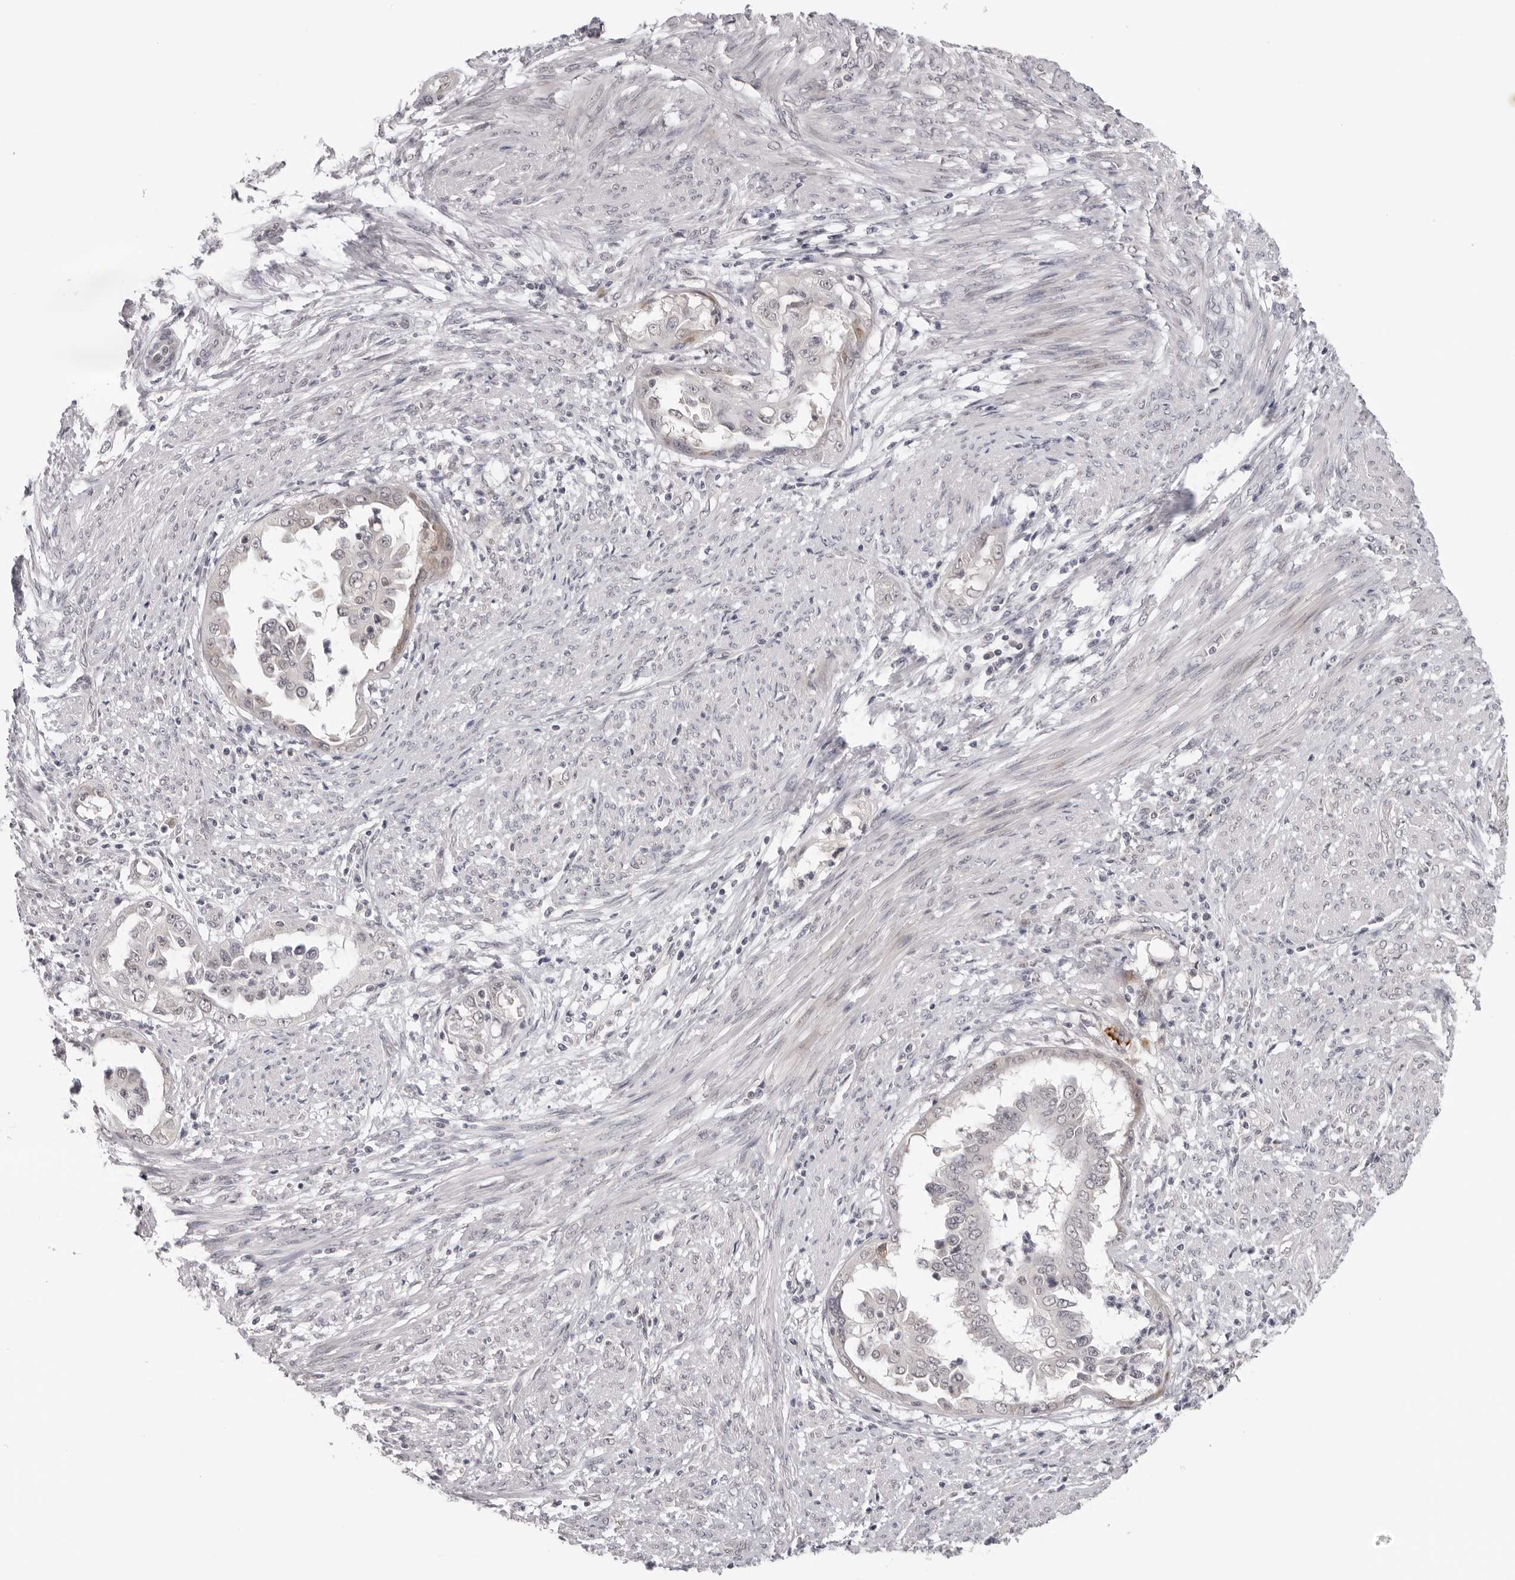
{"staining": {"intensity": "negative", "quantity": "none", "location": "none"}, "tissue": "endometrial cancer", "cell_type": "Tumor cells", "image_type": "cancer", "snomed": [{"axis": "morphology", "description": "Adenocarcinoma, NOS"}, {"axis": "topography", "description": "Endometrium"}], "caption": "Immunohistochemical staining of human endometrial cancer (adenocarcinoma) displays no significant positivity in tumor cells. The staining is performed using DAB brown chromogen with nuclei counter-stained in using hematoxylin.", "gene": "PRUNE1", "patient": {"sex": "female", "age": 85}}